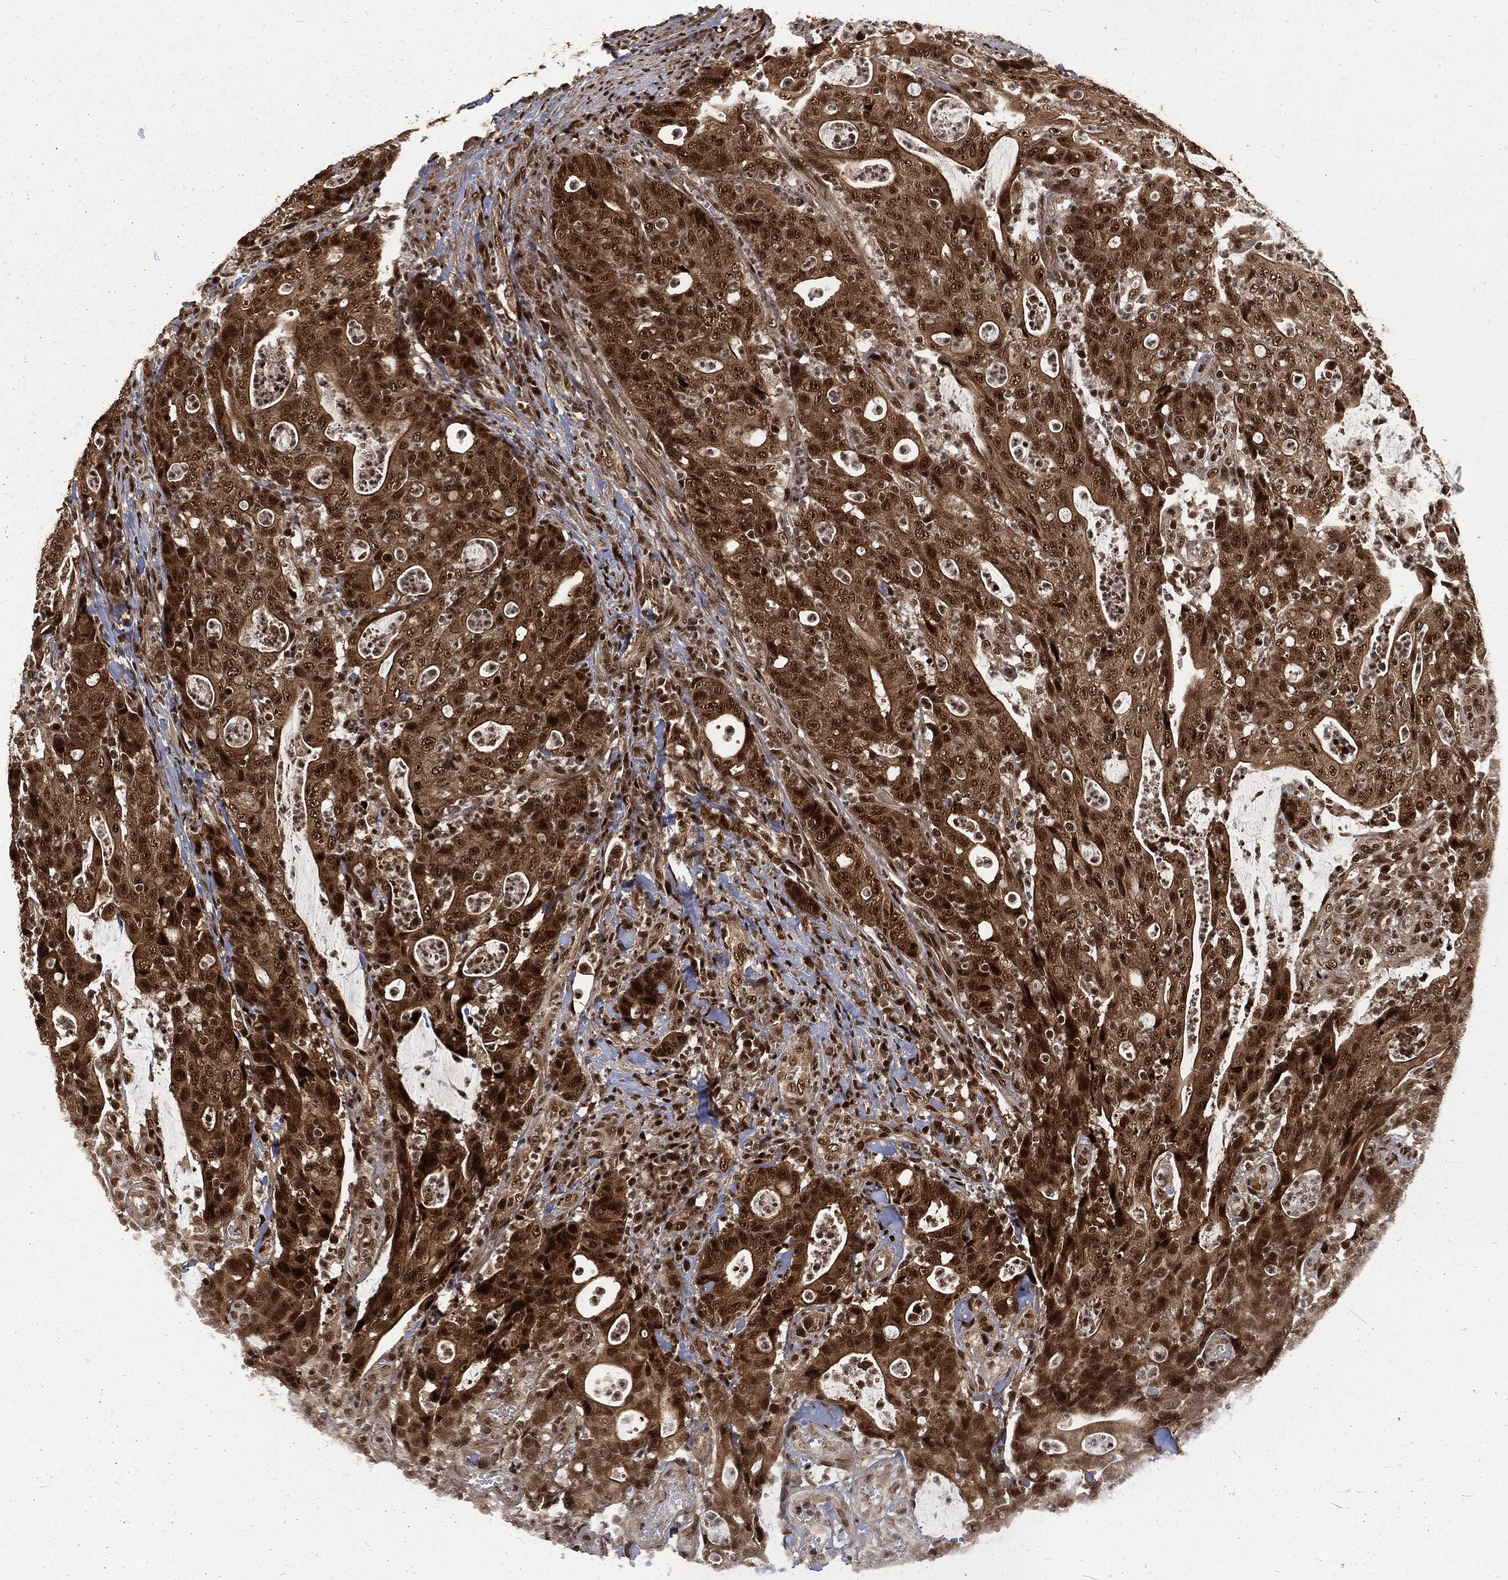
{"staining": {"intensity": "strong", "quantity": "25%-75%", "location": "cytoplasmic/membranous,nuclear"}, "tissue": "colorectal cancer", "cell_type": "Tumor cells", "image_type": "cancer", "snomed": [{"axis": "morphology", "description": "Adenocarcinoma, NOS"}, {"axis": "topography", "description": "Colon"}], "caption": "Protein staining of colorectal adenocarcinoma tissue displays strong cytoplasmic/membranous and nuclear expression in about 25%-75% of tumor cells.", "gene": "NGRN", "patient": {"sex": "male", "age": 70}}